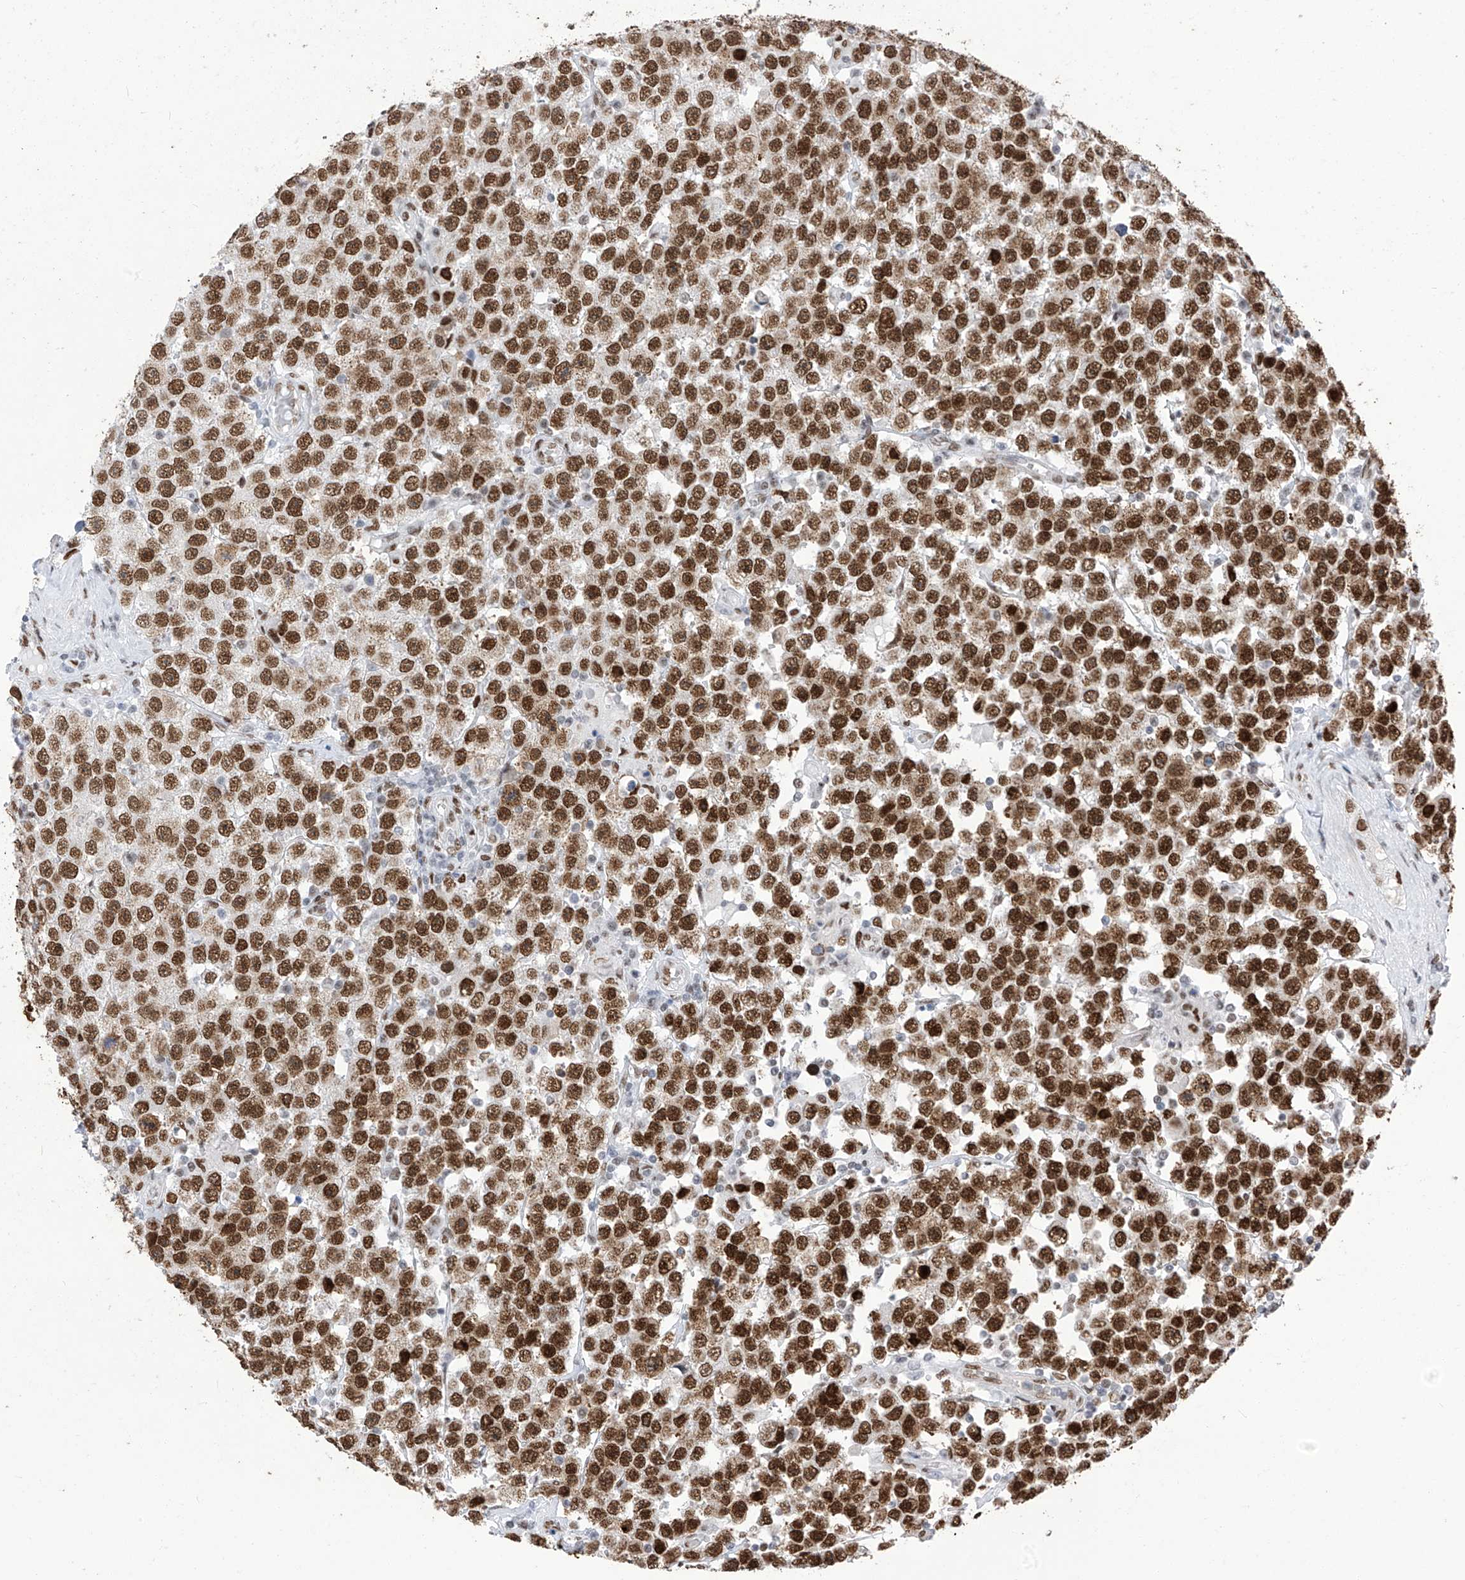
{"staining": {"intensity": "strong", "quantity": ">75%", "location": "nuclear"}, "tissue": "testis cancer", "cell_type": "Tumor cells", "image_type": "cancer", "snomed": [{"axis": "morphology", "description": "Seminoma, NOS"}, {"axis": "topography", "description": "Testis"}], "caption": "Tumor cells reveal high levels of strong nuclear positivity in about >75% of cells in human seminoma (testis).", "gene": "KHSRP", "patient": {"sex": "male", "age": 28}}